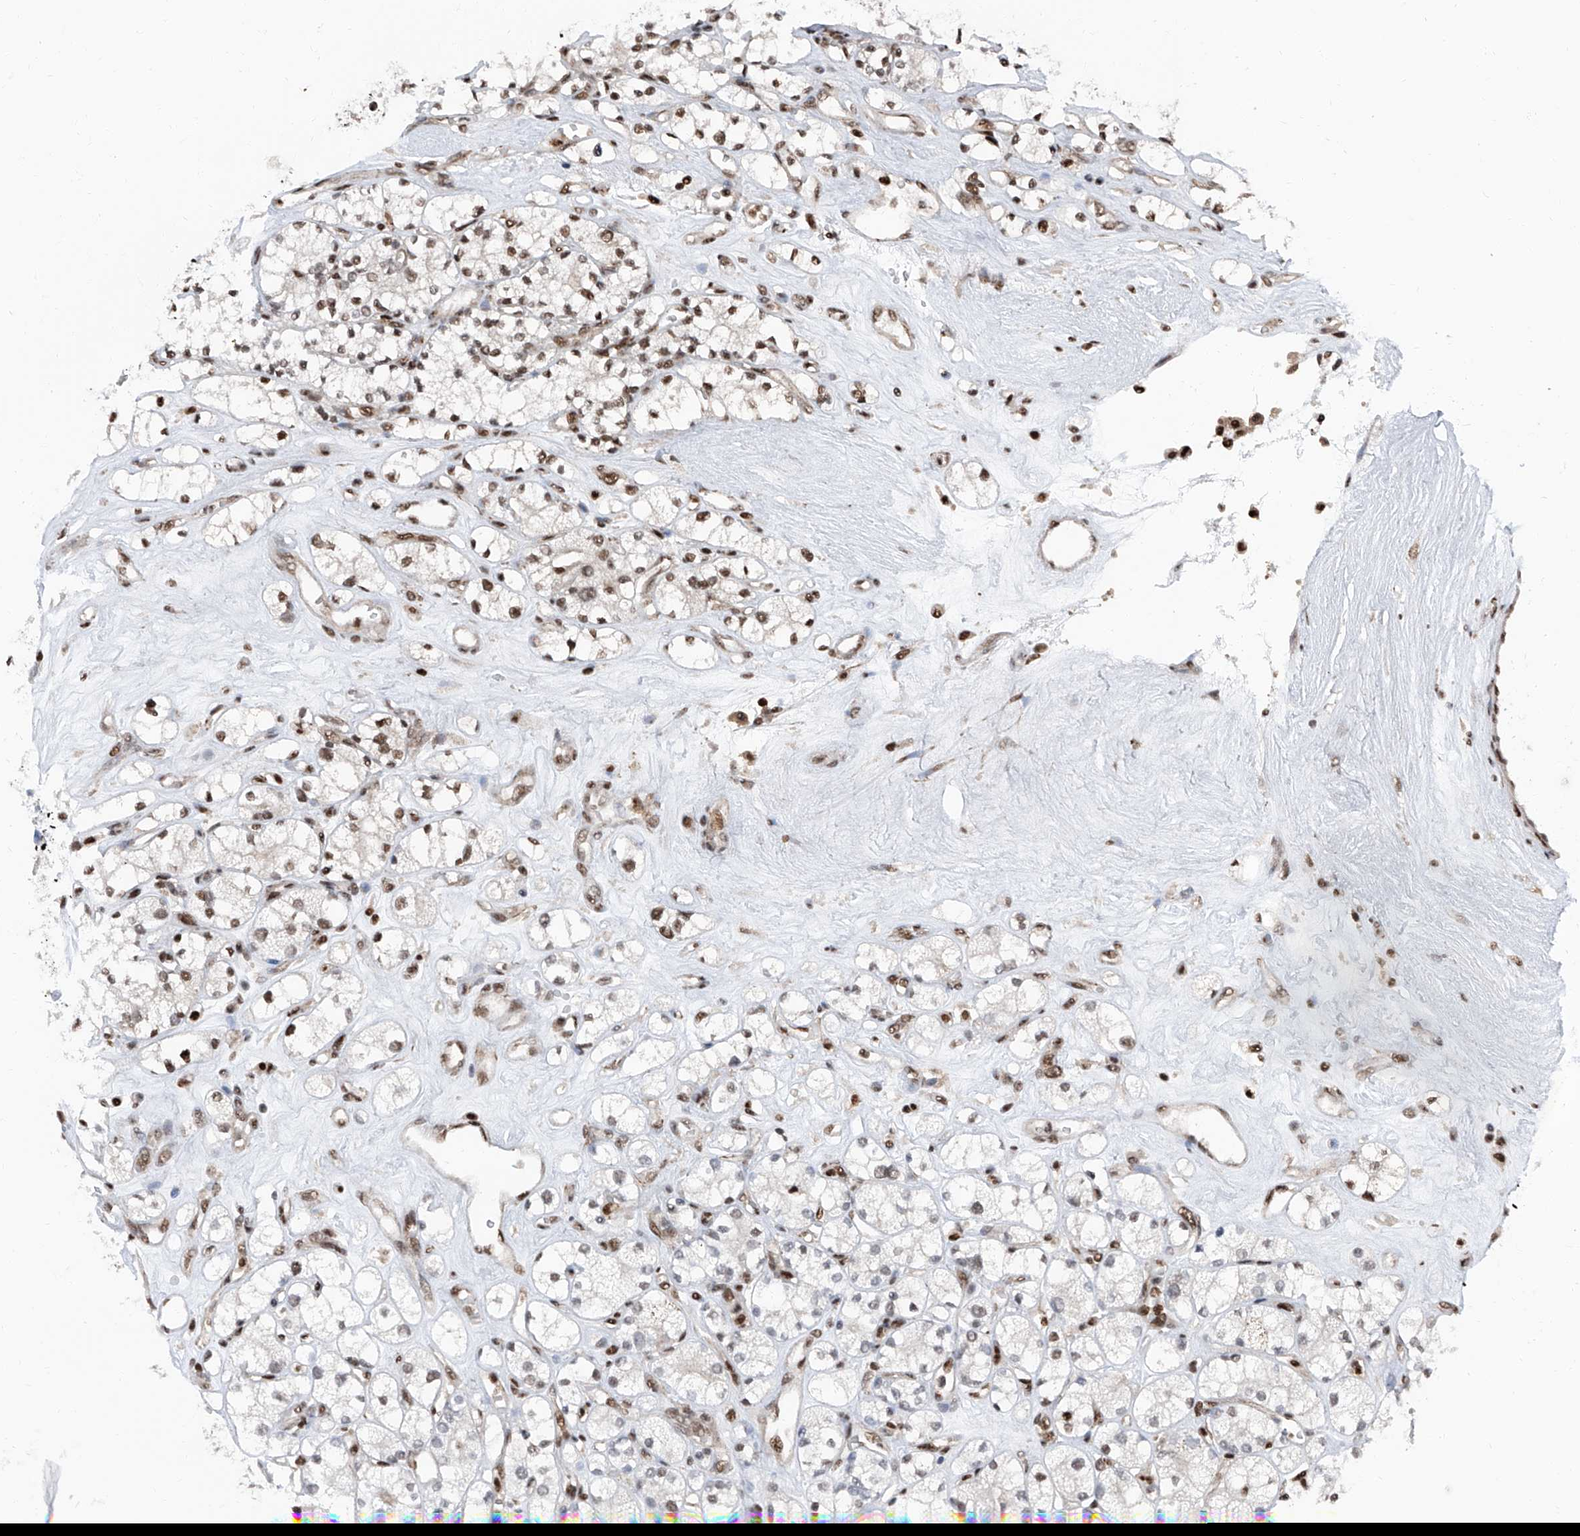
{"staining": {"intensity": "strong", "quantity": ">75%", "location": "nuclear"}, "tissue": "renal cancer", "cell_type": "Tumor cells", "image_type": "cancer", "snomed": [{"axis": "morphology", "description": "Adenocarcinoma, NOS"}, {"axis": "topography", "description": "Kidney"}], "caption": "Tumor cells show strong nuclear expression in about >75% of cells in adenocarcinoma (renal).", "gene": "FKBP5", "patient": {"sex": "male", "age": 77}}